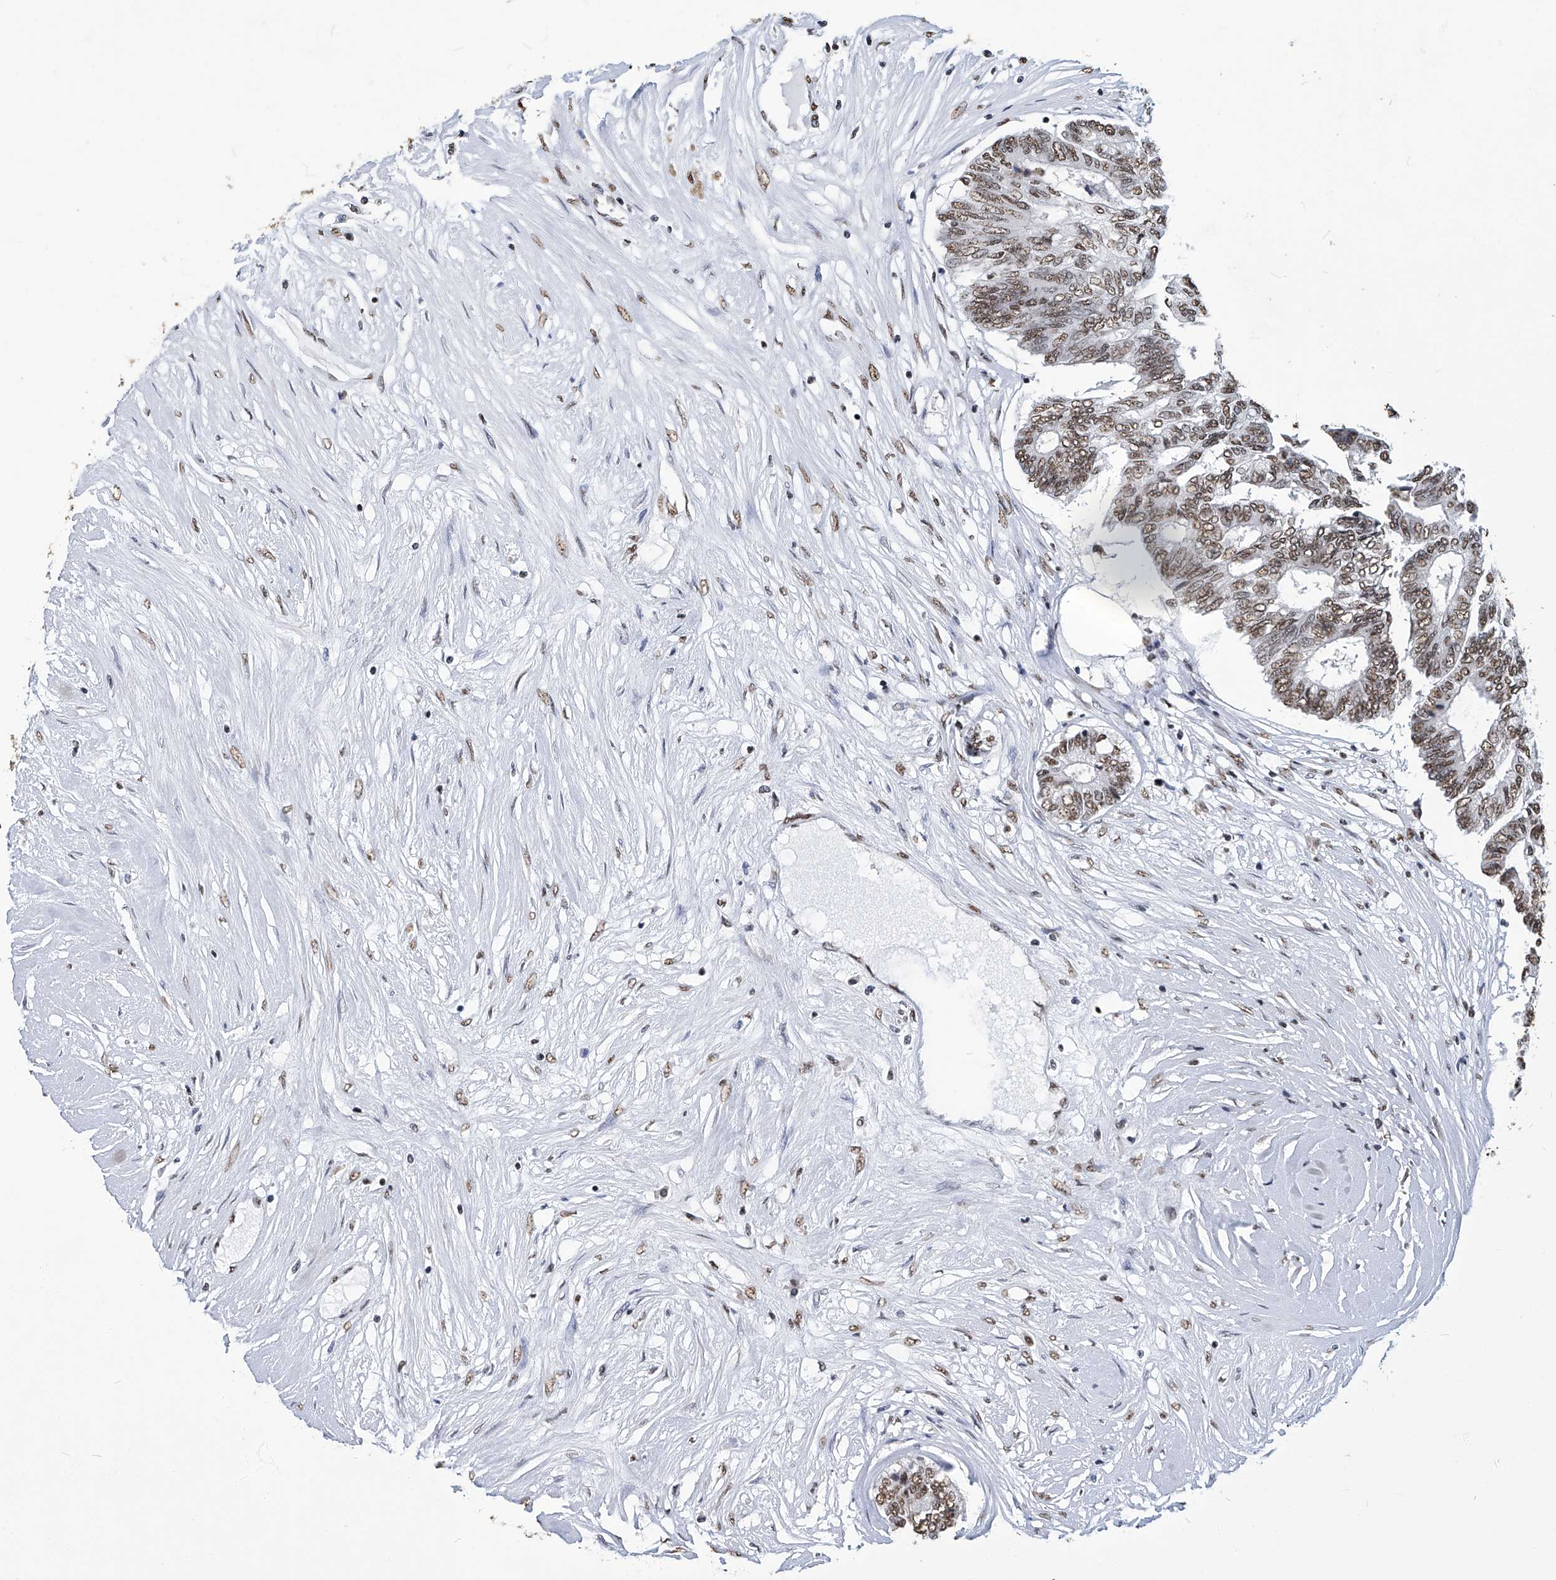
{"staining": {"intensity": "moderate", "quantity": ">75%", "location": "nuclear"}, "tissue": "colorectal cancer", "cell_type": "Tumor cells", "image_type": "cancer", "snomed": [{"axis": "morphology", "description": "Adenocarcinoma, NOS"}, {"axis": "topography", "description": "Rectum"}], "caption": "Human colorectal cancer stained with a protein marker reveals moderate staining in tumor cells.", "gene": "HBP1", "patient": {"sex": "male", "age": 63}}